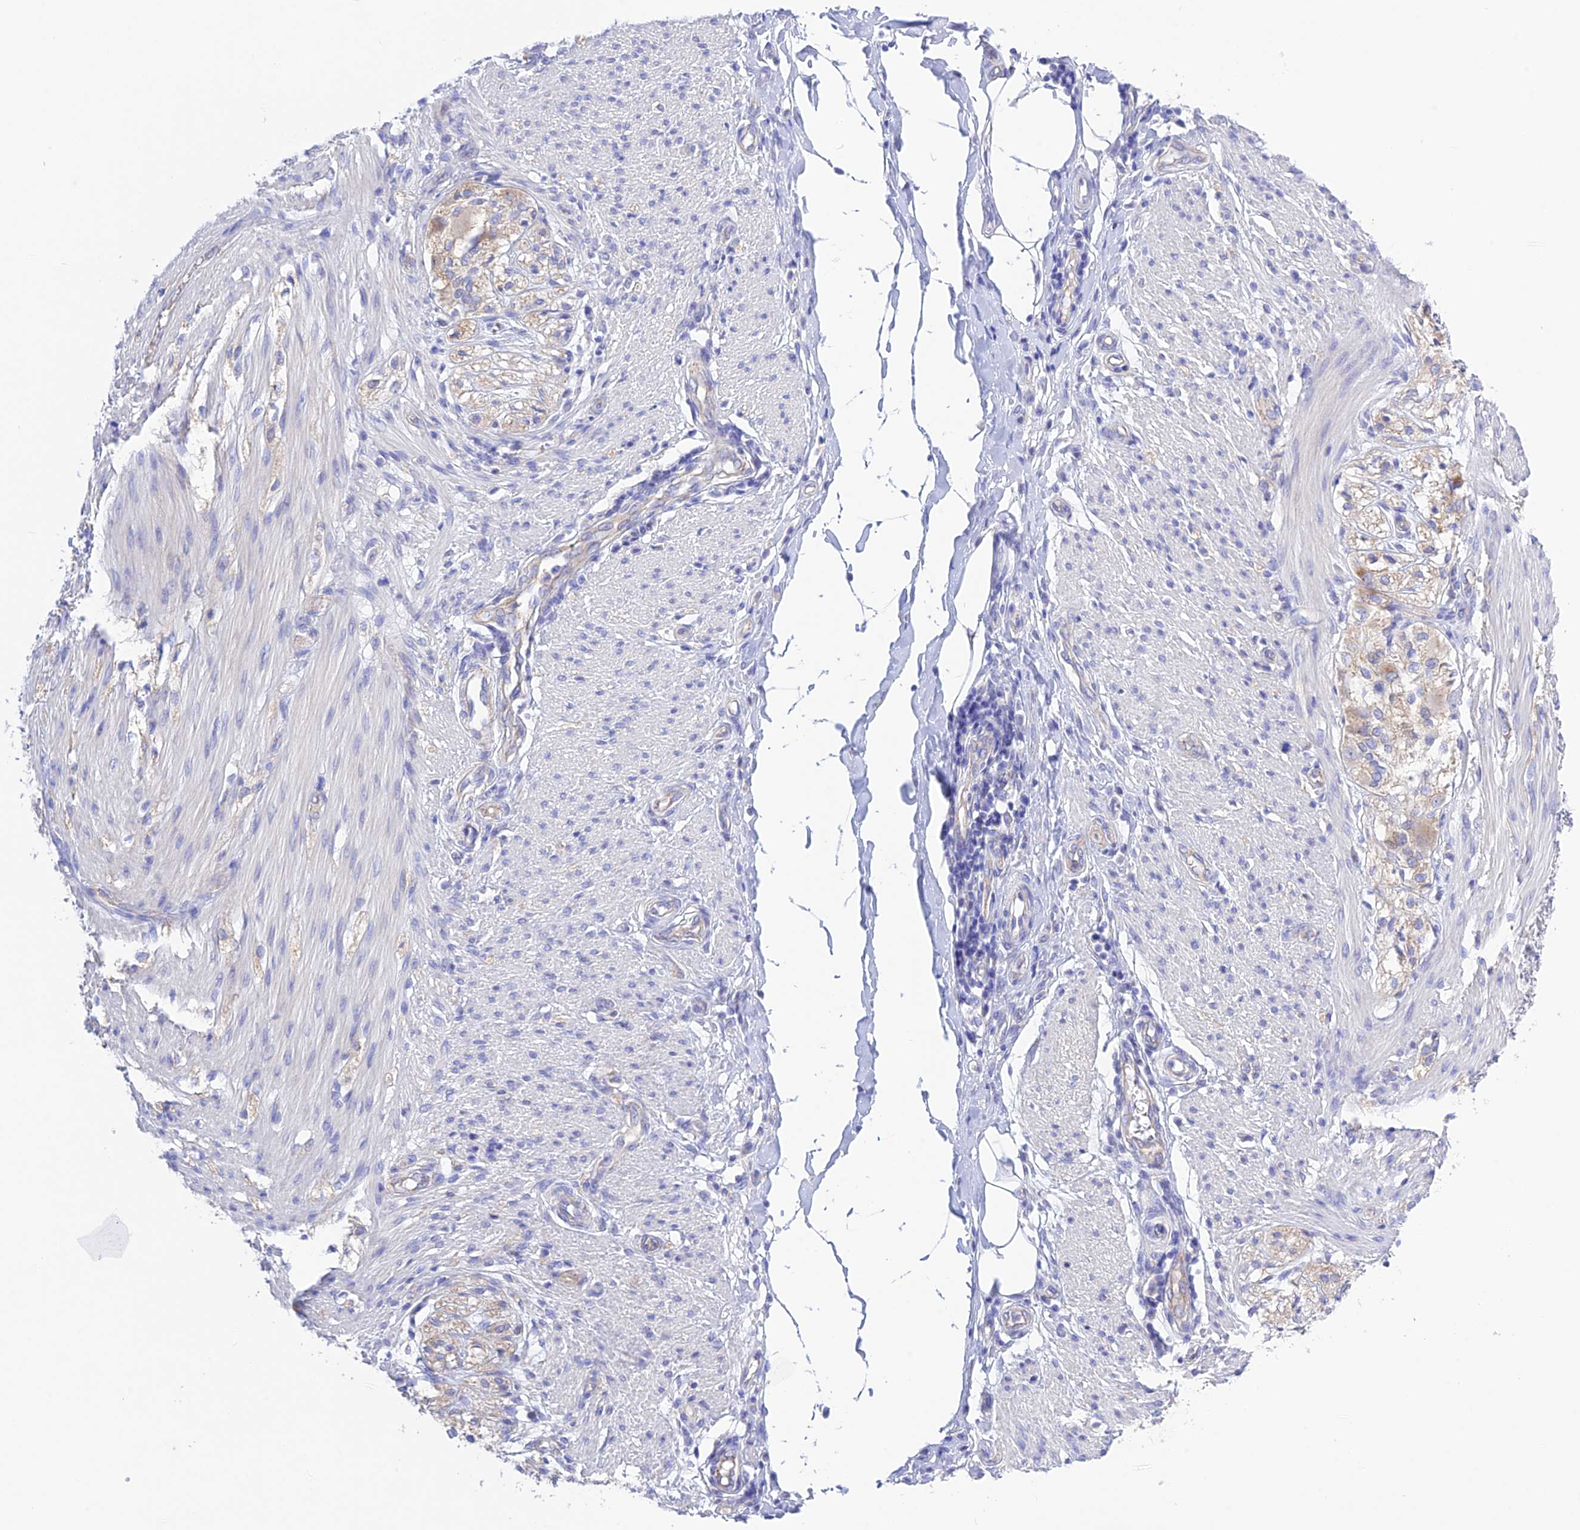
{"staining": {"intensity": "negative", "quantity": "none", "location": "none"}, "tissue": "smooth muscle", "cell_type": "Smooth muscle cells", "image_type": "normal", "snomed": [{"axis": "morphology", "description": "Normal tissue, NOS"}, {"axis": "morphology", "description": "Adenocarcinoma, NOS"}, {"axis": "topography", "description": "Colon"}, {"axis": "topography", "description": "Peripheral nerve tissue"}], "caption": "Smooth muscle cells are negative for brown protein staining in benign smooth muscle. (Immunohistochemistry (ihc), brightfield microscopy, high magnification).", "gene": "CHSY3", "patient": {"sex": "male", "age": 14}}